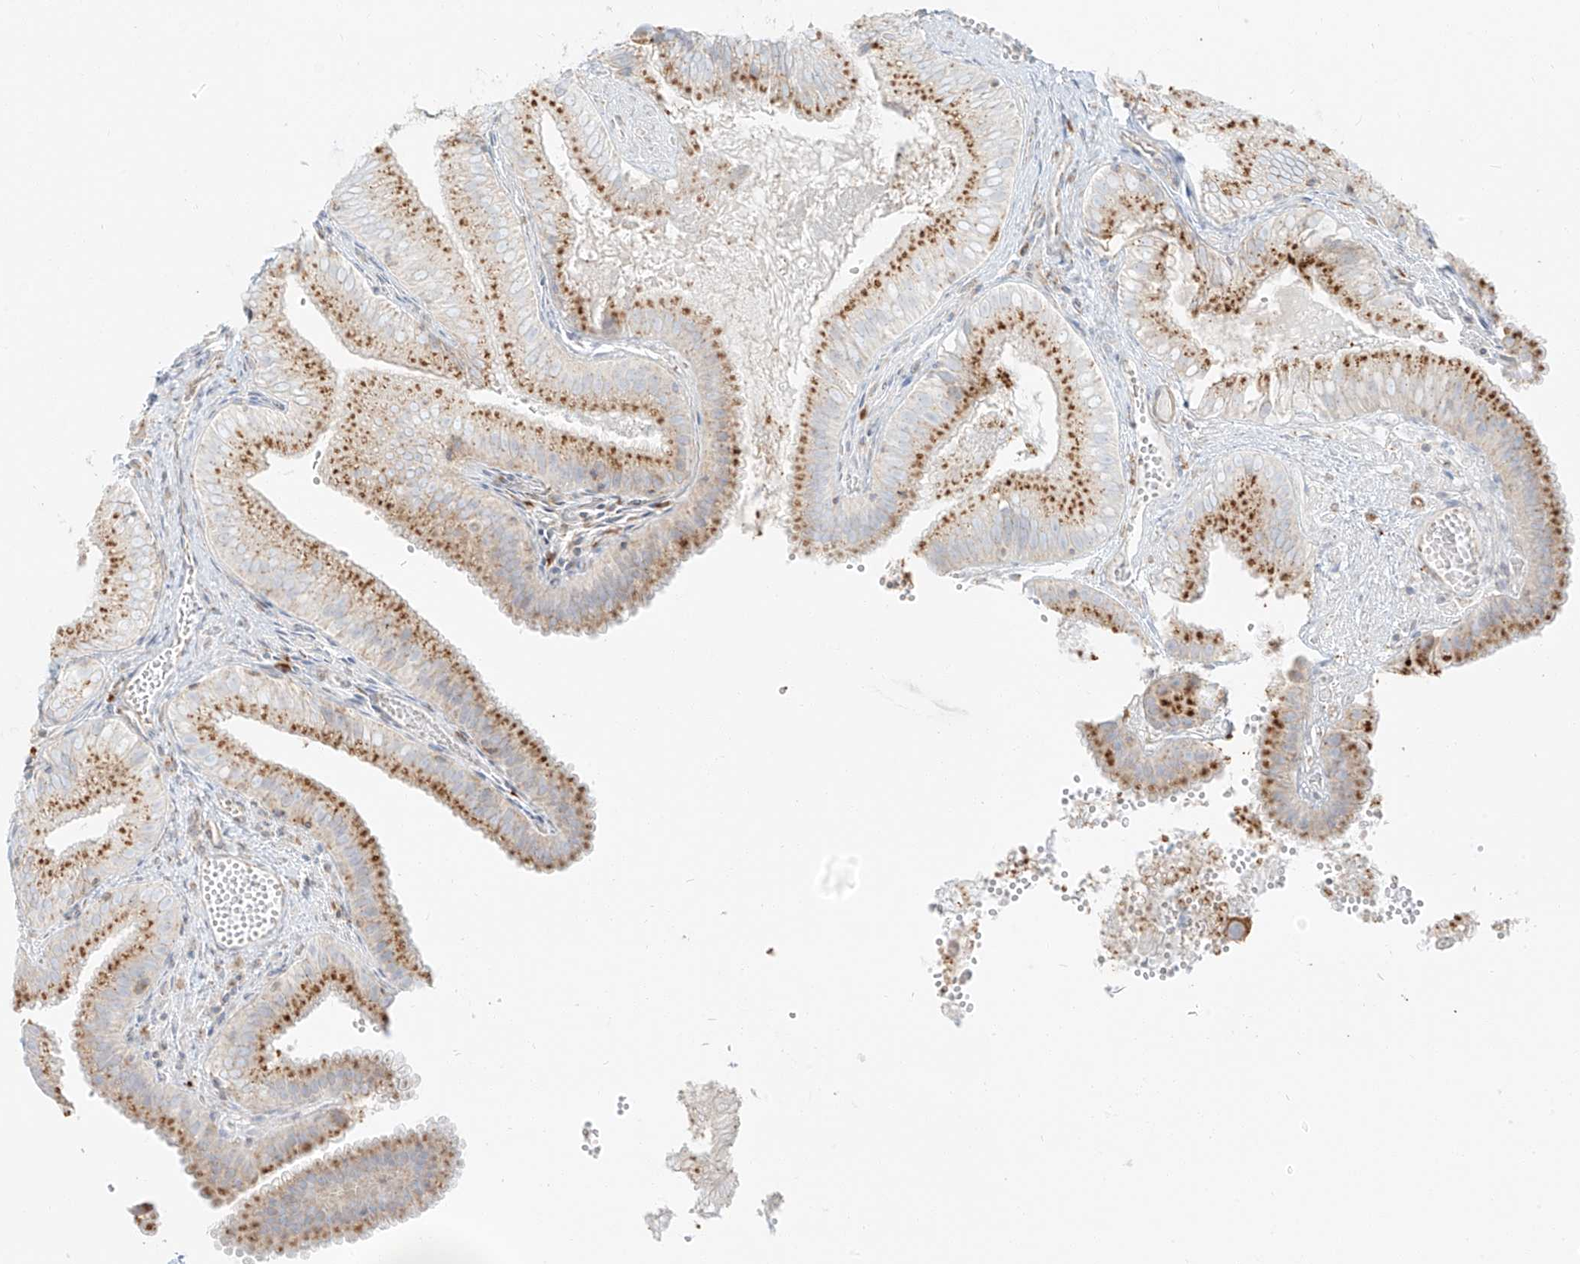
{"staining": {"intensity": "moderate", "quantity": ">75%", "location": "cytoplasmic/membranous"}, "tissue": "gallbladder", "cell_type": "Glandular cells", "image_type": "normal", "snomed": [{"axis": "morphology", "description": "Normal tissue, NOS"}, {"axis": "topography", "description": "Gallbladder"}], "caption": "This histopathology image reveals IHC staining of benign gallbladder, with medium moderate cytoplasmic/membranous positivity in about >75% of glandular cells.", "gene": "SLC35F6", "patient": {"sex": "female", "age": 30}}